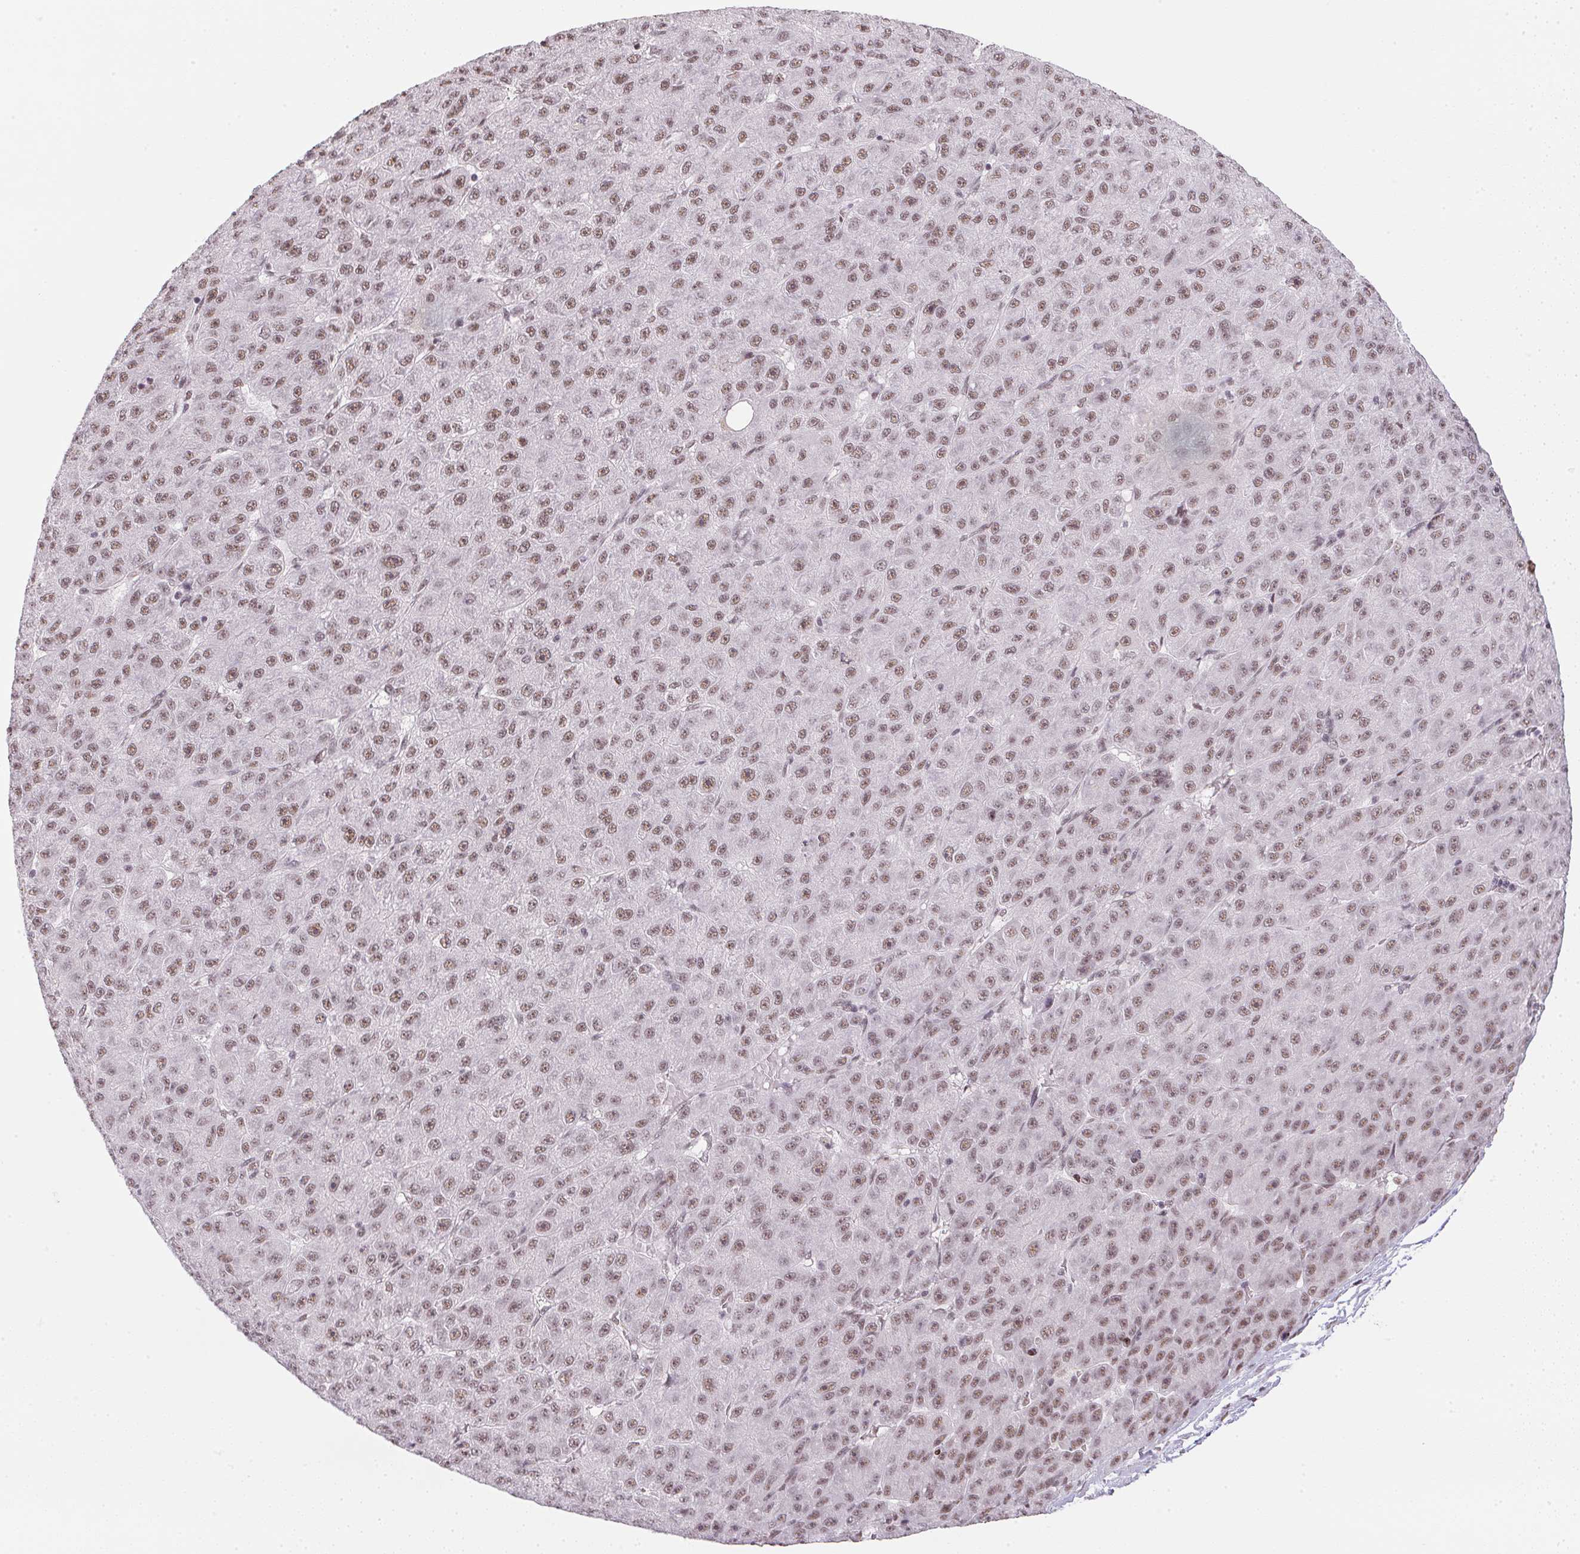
{"staining": {"intensity": "moderate", "quantity": ">75%", "location": "nuclear"}, "tissue": "liver cancer", "cell_type": "Tumor cells", "image_type": "cancer", "snomed": [{"axis": "morphology", "description": "Carcinoma, Hepatocellular, NOS"}, {"axis": "topography", "description": "Liver"}], "caption": "Human hepatocellular carcinoma (liver) stained with a protein marker exhibits moderate staining in tumor cells.", "gene": "SRSF7", "patient": {"sex": "male", "age": 67}}